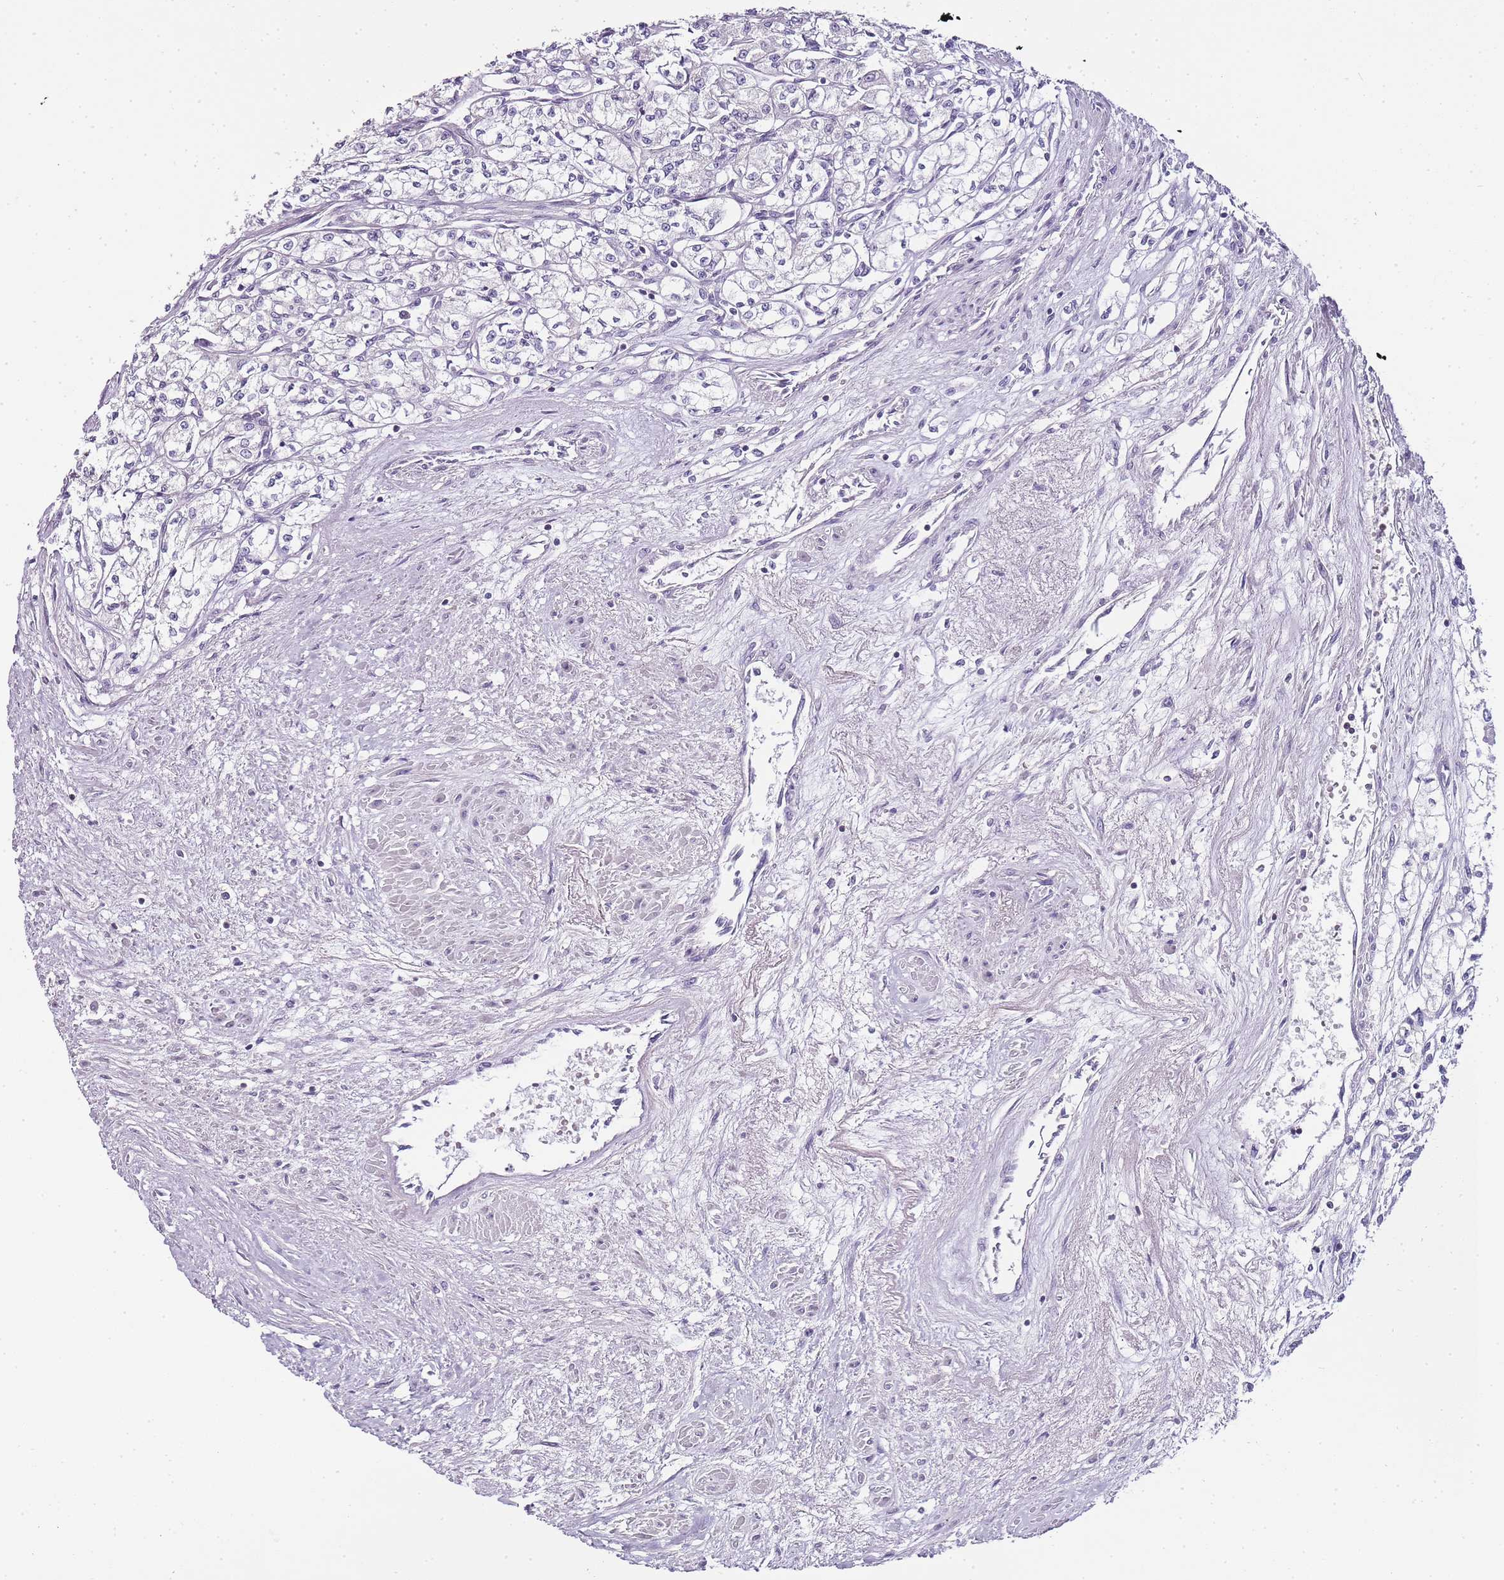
{"staining": {"intensity": "negative", "quantity": "none", "location": "none"}, "tissue": "renal cancer", "cell_type": "Tumor cells", "image_type": "cancer", "snomed": [{"axis": "morphology", "description": "Adenocarcinoma, NOS"}, {"axis": "topography", "description": "Kidney"}], "caption": "This is an IHC micrograph of human renal cancer. There is no positivity in tumor cells.", "gene": "ZBP1", "patient": {"sex": "male", "age": 59}}